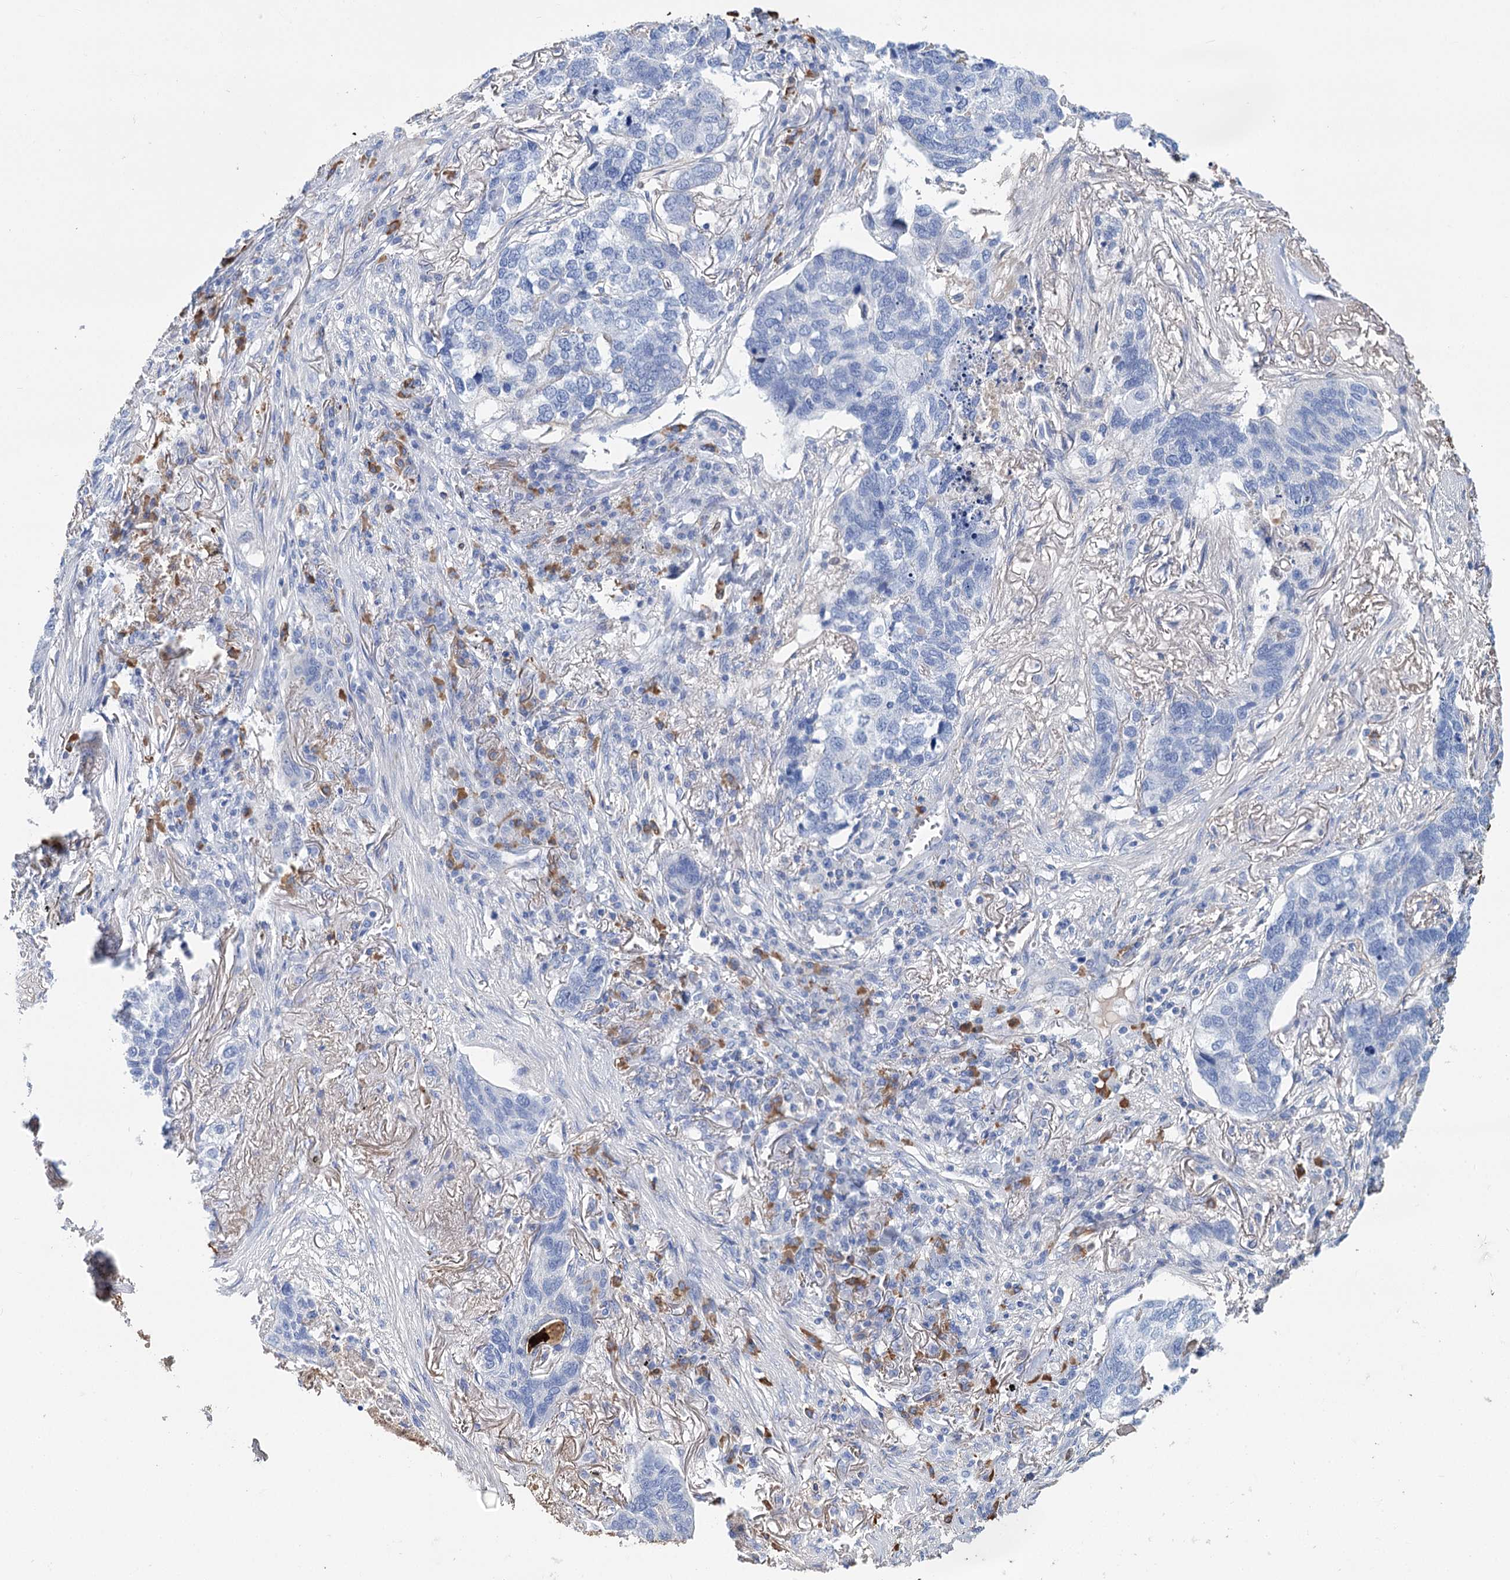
{"staining": {"intensity": "negative", "quantity": "none", "location": "none"}, "tissue": "lung cancer", "cell_type": "Tumor cells", "image_type": "cancer", "snomed": [{"axis": "morphology", "description": "Squamous cell carcinoma, NOS"}, {"axis": "topography", "description": "Lung"}], "caption": "IHC of lung cancer (squamous cell carcinoma) shows no staining in tumor cells. (DAB immunohistochemistry with hematoxylin counter stain).", "gene": "FBXW12", "patient": {"sex": "female", "age": 63}}